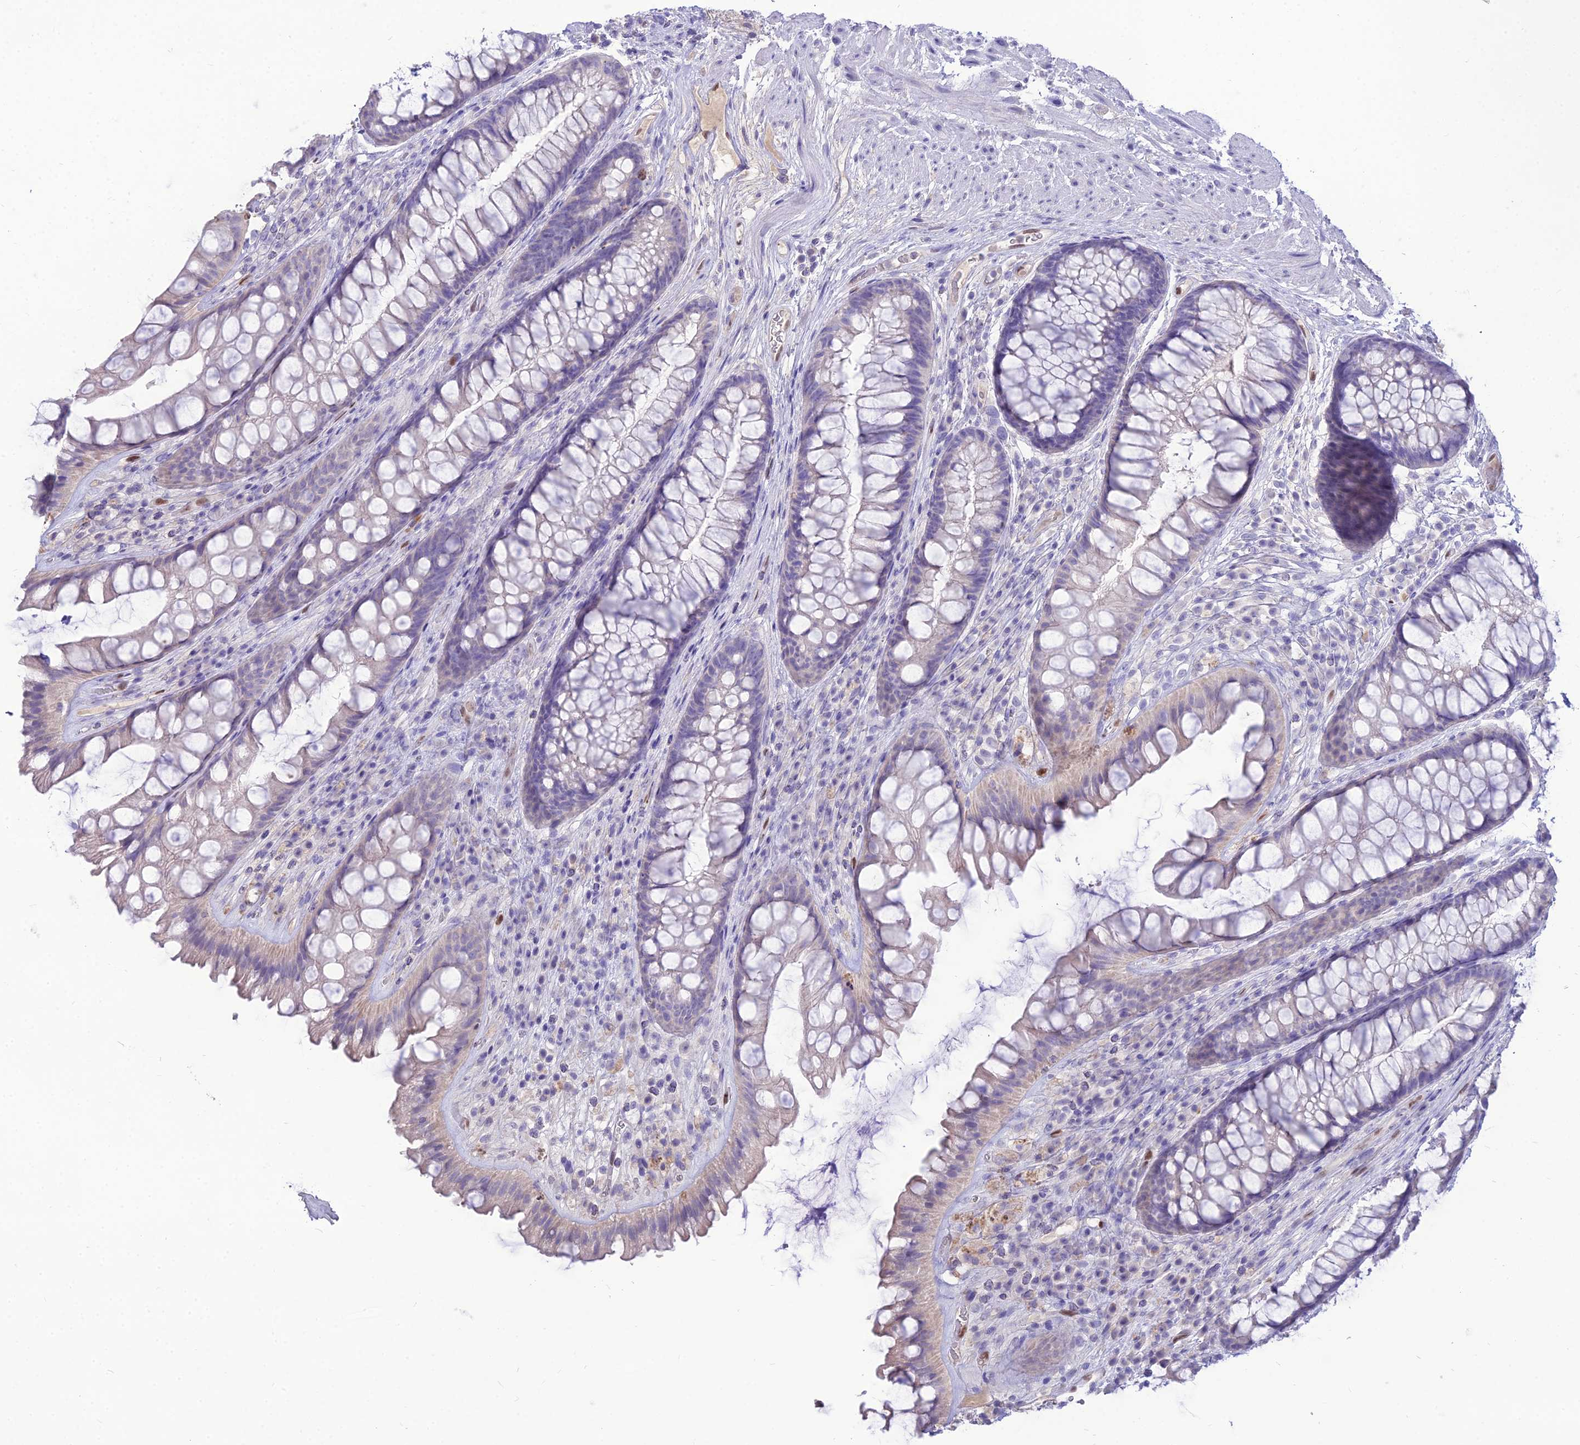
{"staining": {"intensity": "negative", "quantity": "none", "location": "none"}, "tissue": "rectum", "cell_type": "Glandular cells", "image_type": "normal", "snomed": [{"axis": "morphology", "description": "Normal tissue, NOS"}, {"axis": "topography", "description": "Rectum"}], "caption": "Immunohistochemistry histopathology image of benign rectum: rectum stained with DAB (3,3'-diaminobenzidine) displays no significant protein expression in glandular cells.", "gene": "NOVA2", "patient": {"sex": "male", "age": 74}}